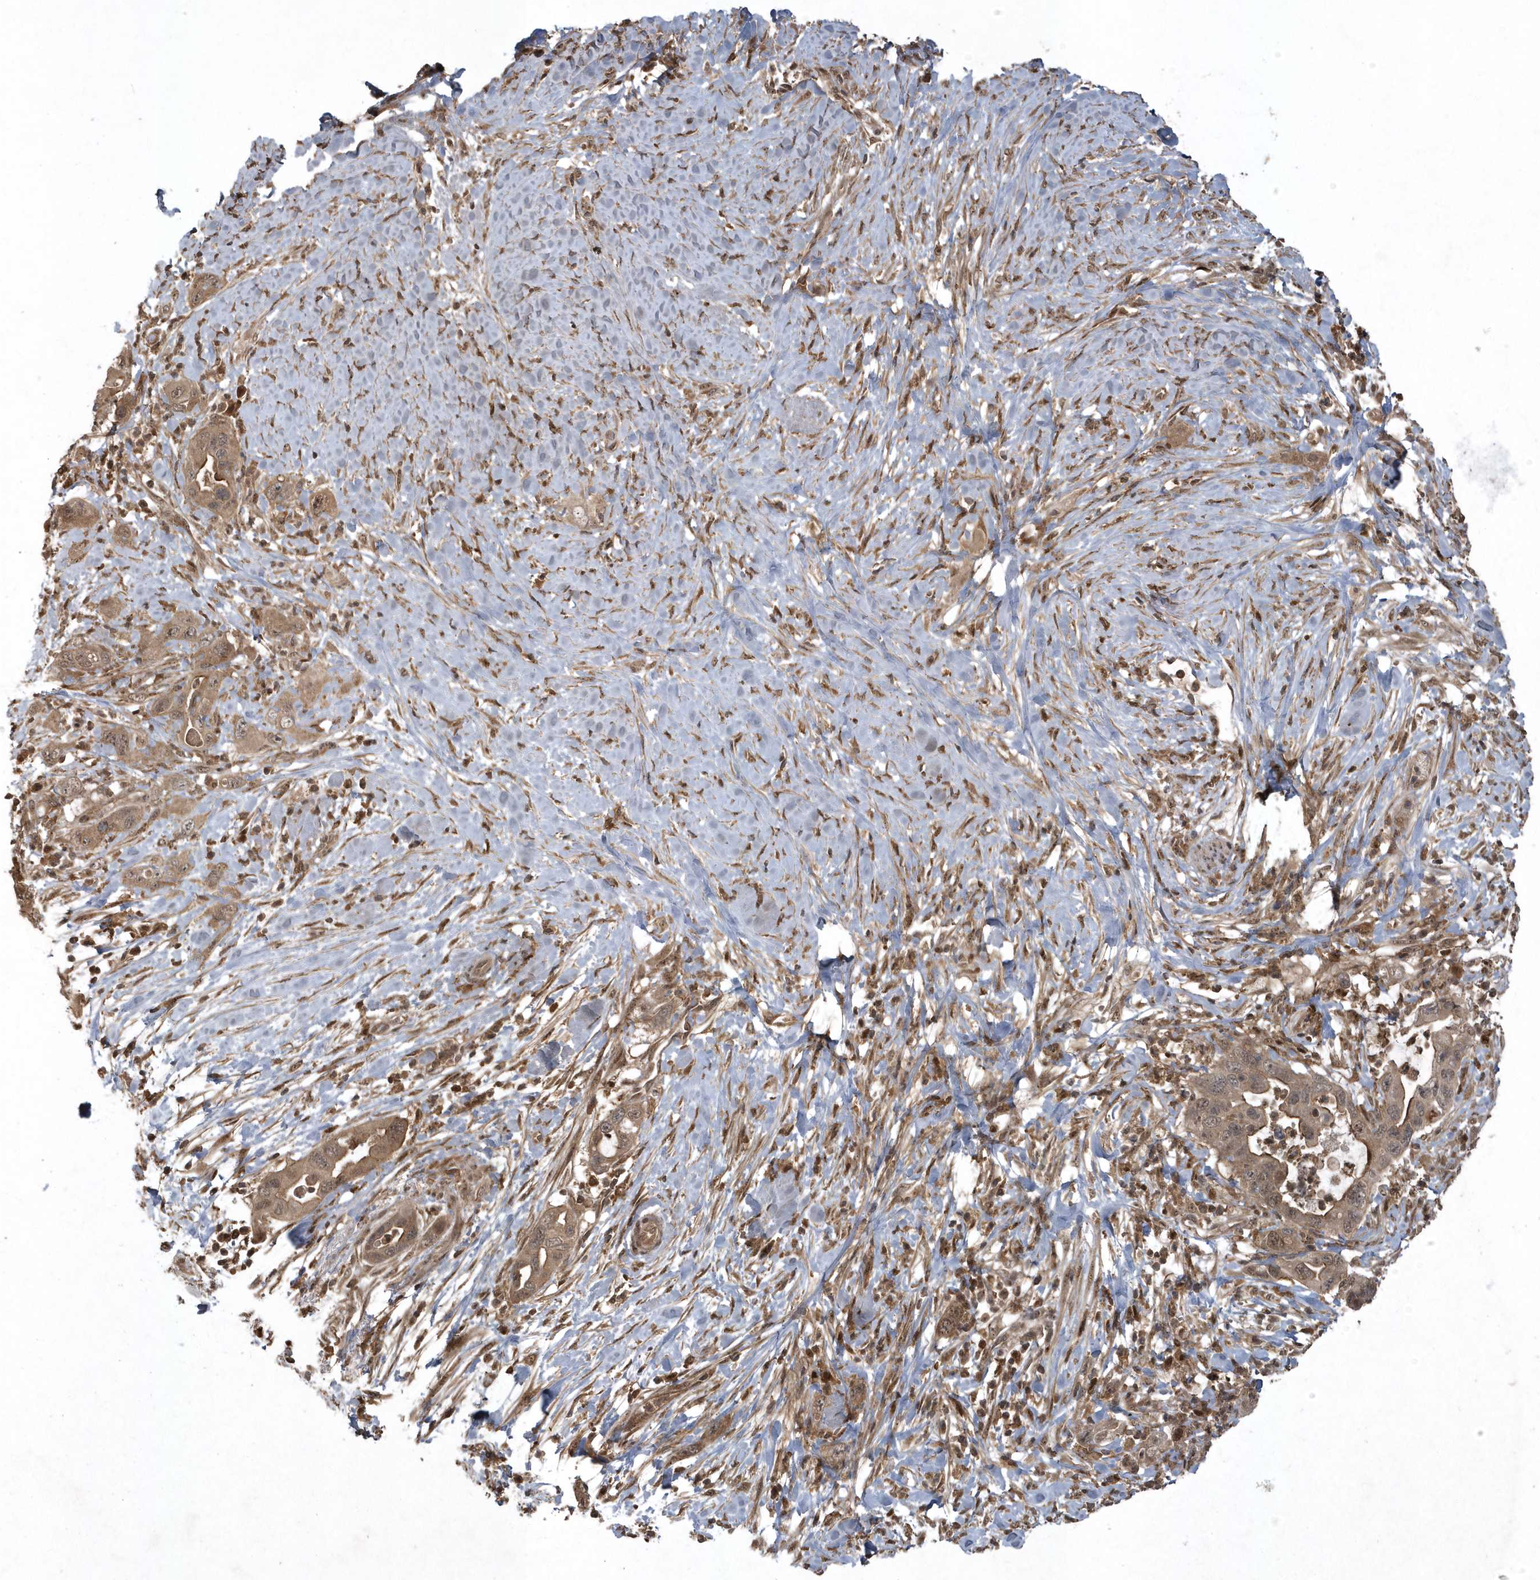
{"staining": {"intensity": "moderate", "quantity": ">75%", "location": "cytoplasmic/membranous,nuclear"}, "tissue": "pancreatic cancer", "cell_type": "Tumor cells", "image_type": "cancer", "snomed": [{"axis": "morphology", "description": "Adenocarcinoma, NOS"}, {"axis": "topography", "description": "Pancreas"}], "caption": "Immunohistochemical staining of adenocarcinoma (pancreatic) displays medium levels of moderate cytoplasmic/membranous and nuclear staining in approximately >75% of tumor cells.", "gene": "LACC1", "patient": {"sex": "female", "age": 71}}